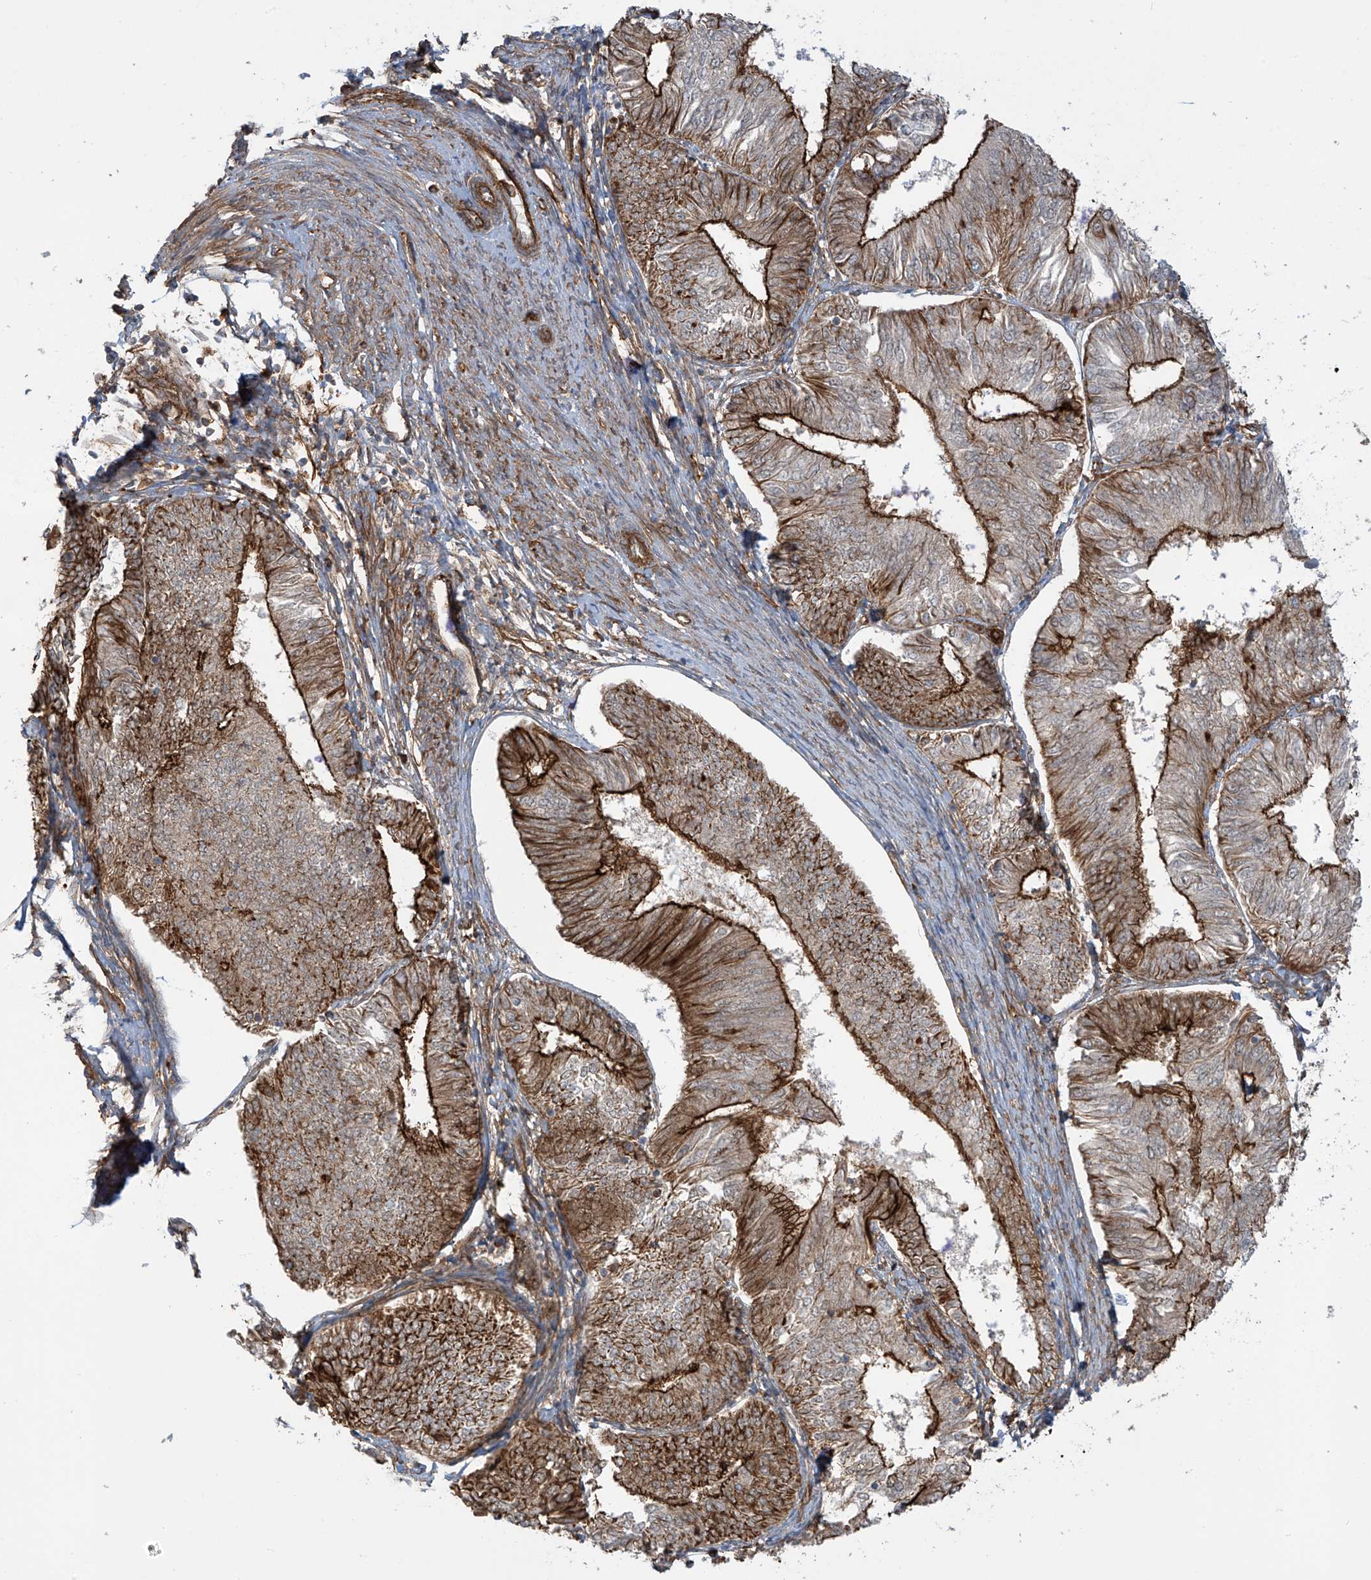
{"staining": {"intensity": "strong", "quantity": "25%-75%", "location": "cytoplasmic/membranous"}, "tissue": "endometrial cancer", "cell_type": "Tumor cells", "image_type": "cancer", "snomed": [{"axis": "morphology", "description": "Adenocarcinoma, NOS"}, {"axis": "topography", "description": "Endometrium"}], "caption": "Protein positivity by immunohistochemistry (IHC) shows strong cytoplasmic/membranous expression in about 25%-75% of tumor cells in endometrial cancer (adenocarcinoma). (Stains: DAB in brown, nuclei in blue, Microscopy: brightfield microscopy at high magnification).", "gene": "SLC9A2", "patient": {"sex": "female", "age": 58}}